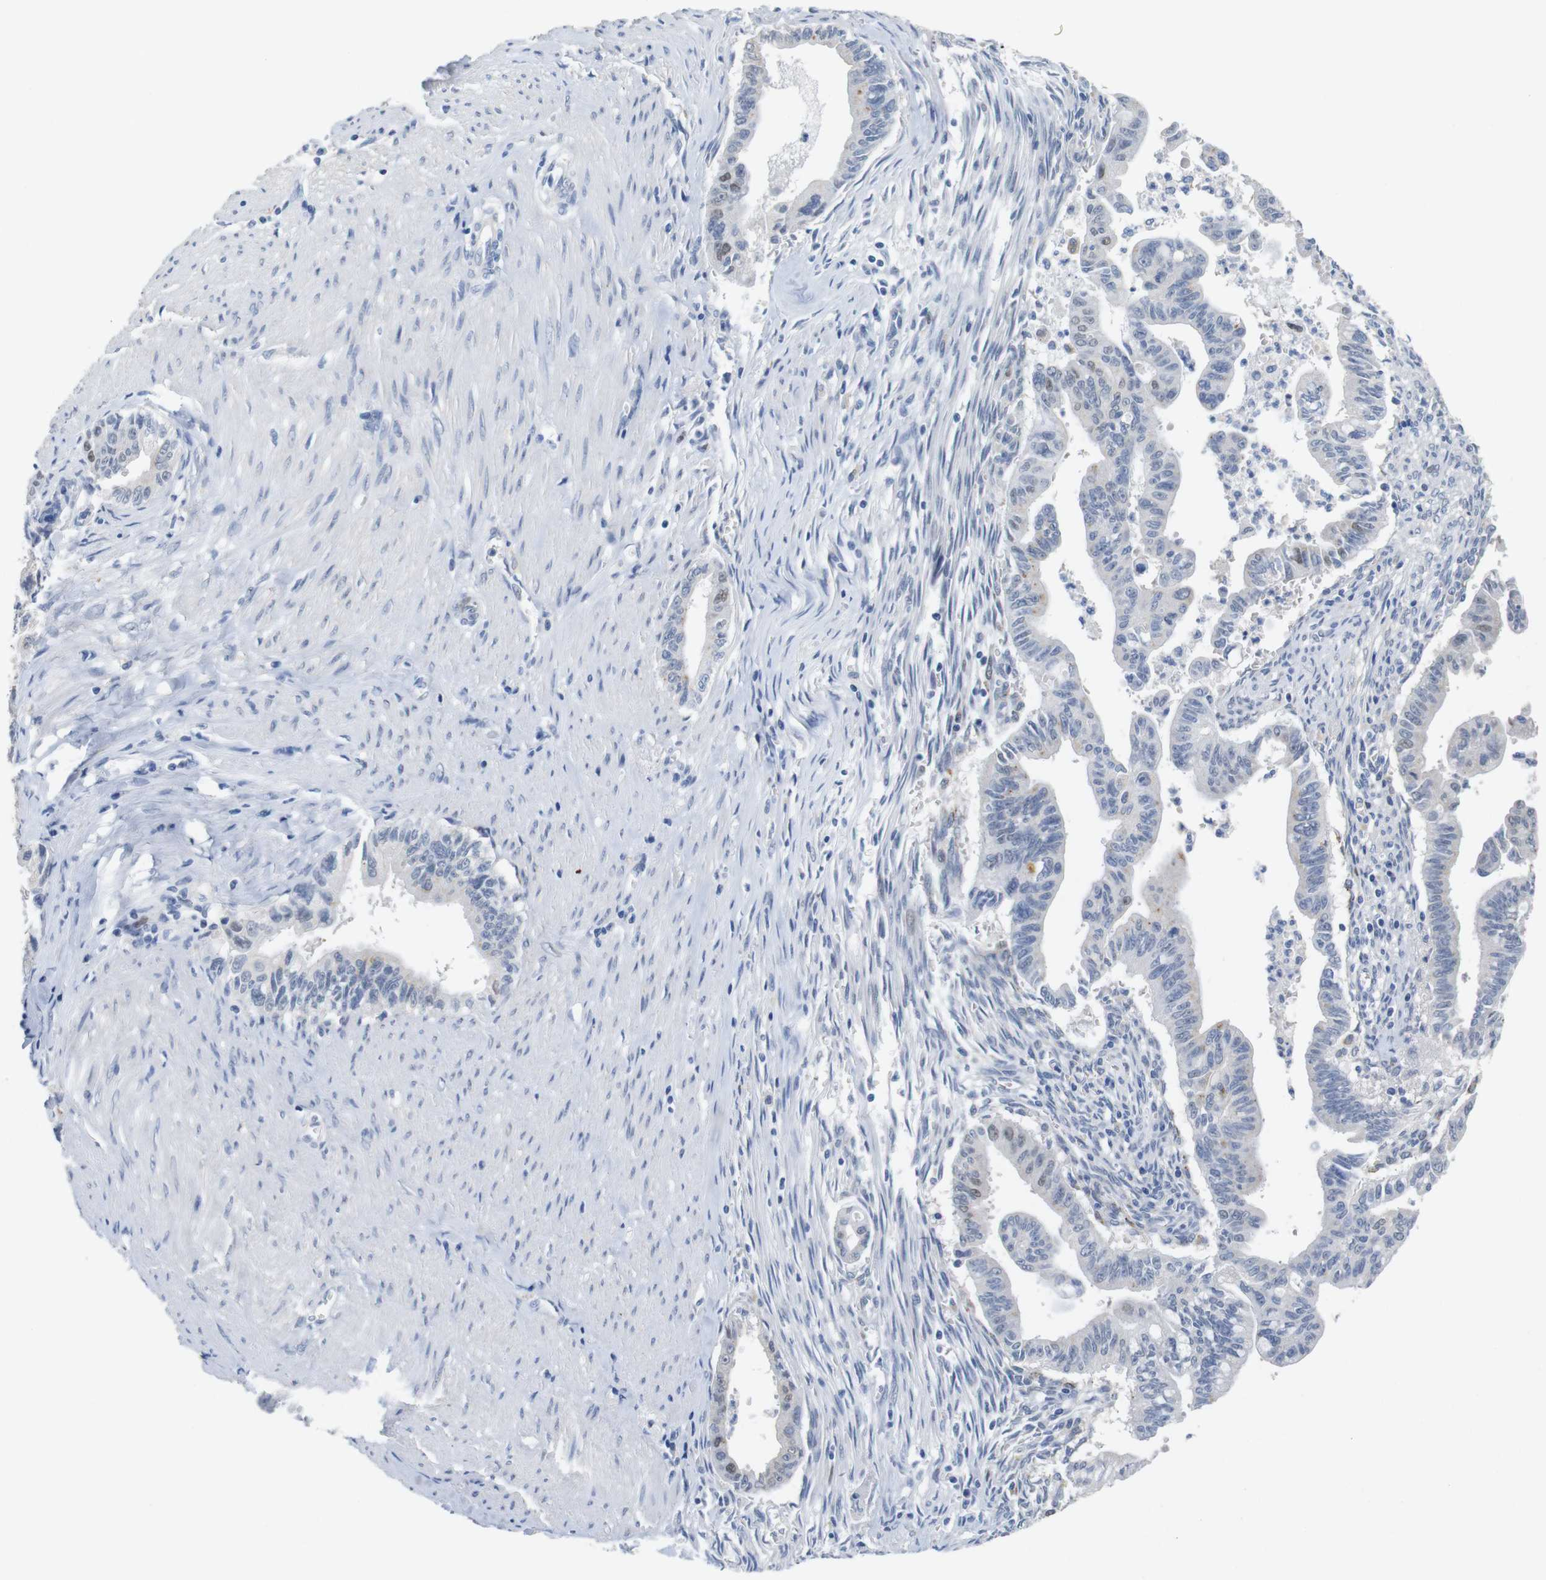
{"staining": {"intensity": "weak", "quantity": "<25%", "location": "nuclear"}, "tissue": "pancreatic cancer", "cell_type": "Tumor cells", "image_type": "cancer", "snomed": [{"axis": "morphology", "description": "Adenocarcinoma, NOS"}, {"axis": "topography", "description": "Pancreas"}], "caption": "This is an immunohistochemistry micrograph of human pancreatic cancer. There is no positivity in tumor cells.", "gene": "CDK2", "patient": {"sex": "male", "age": 70}}